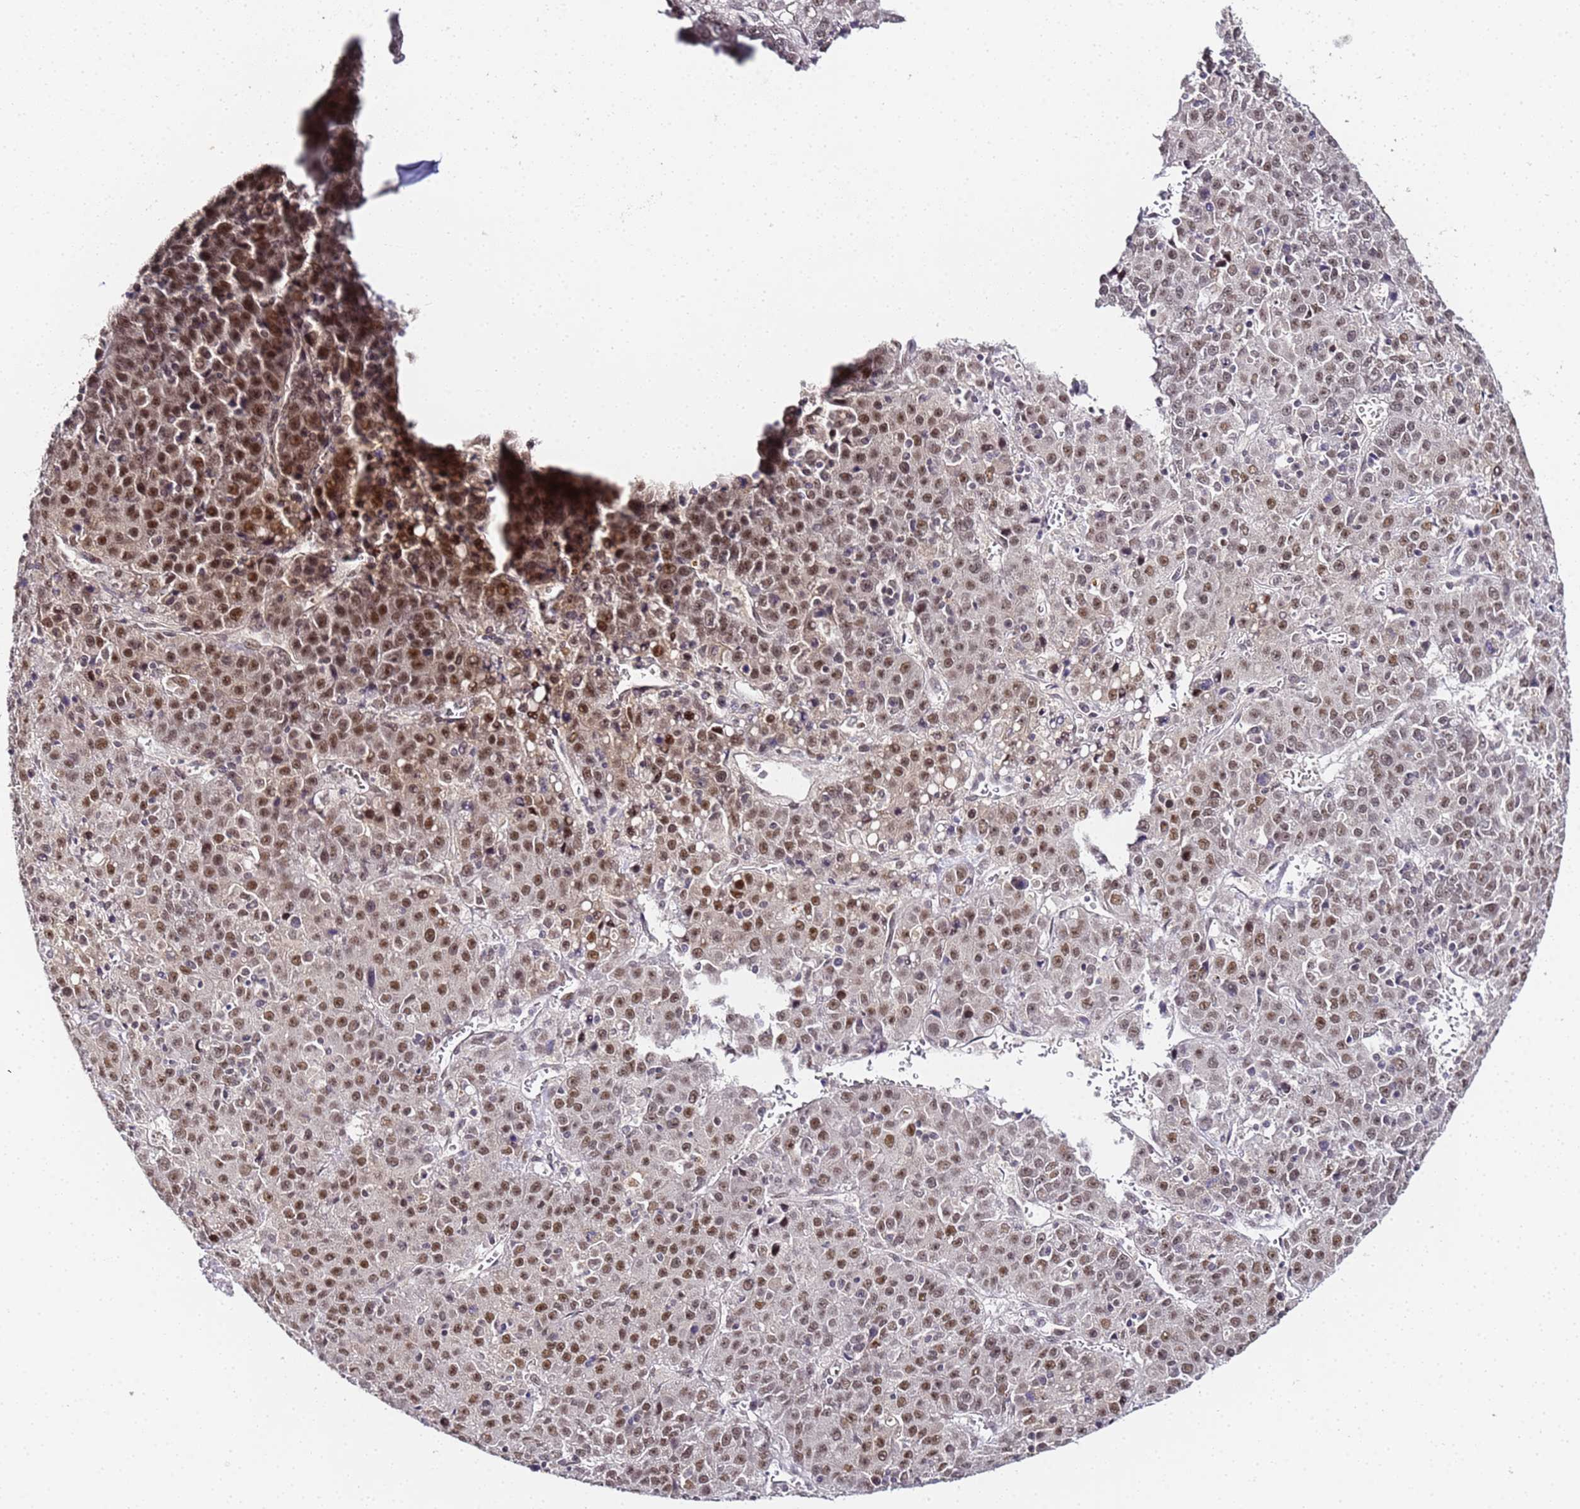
{"staining": {"intensity": "moderate", "quantity": ">75%", "location": "nuclear"}, "tissue": "liver cancer", "cell_type": "Tumor cells", "image_type": "cancer", "snomed": [{"axis": "morphology", "description": "Carcinoma, Hepatocellular, NOS"}, {"axis": "topography", "description": "Liver"}], "caption": "Protein expression analysis of liver cancer (hepatocellular carcinoma) displays moderate nuclear positivity in about >75% of tumor cells. The staining was performed using DAB (3,3'-diaminobenzidine), with brown indicating positive protein expression. Nuclei are stained blue with hematoxylin.", "gene": "LSM3", "patient": {"sex": "female", "age": 53}}